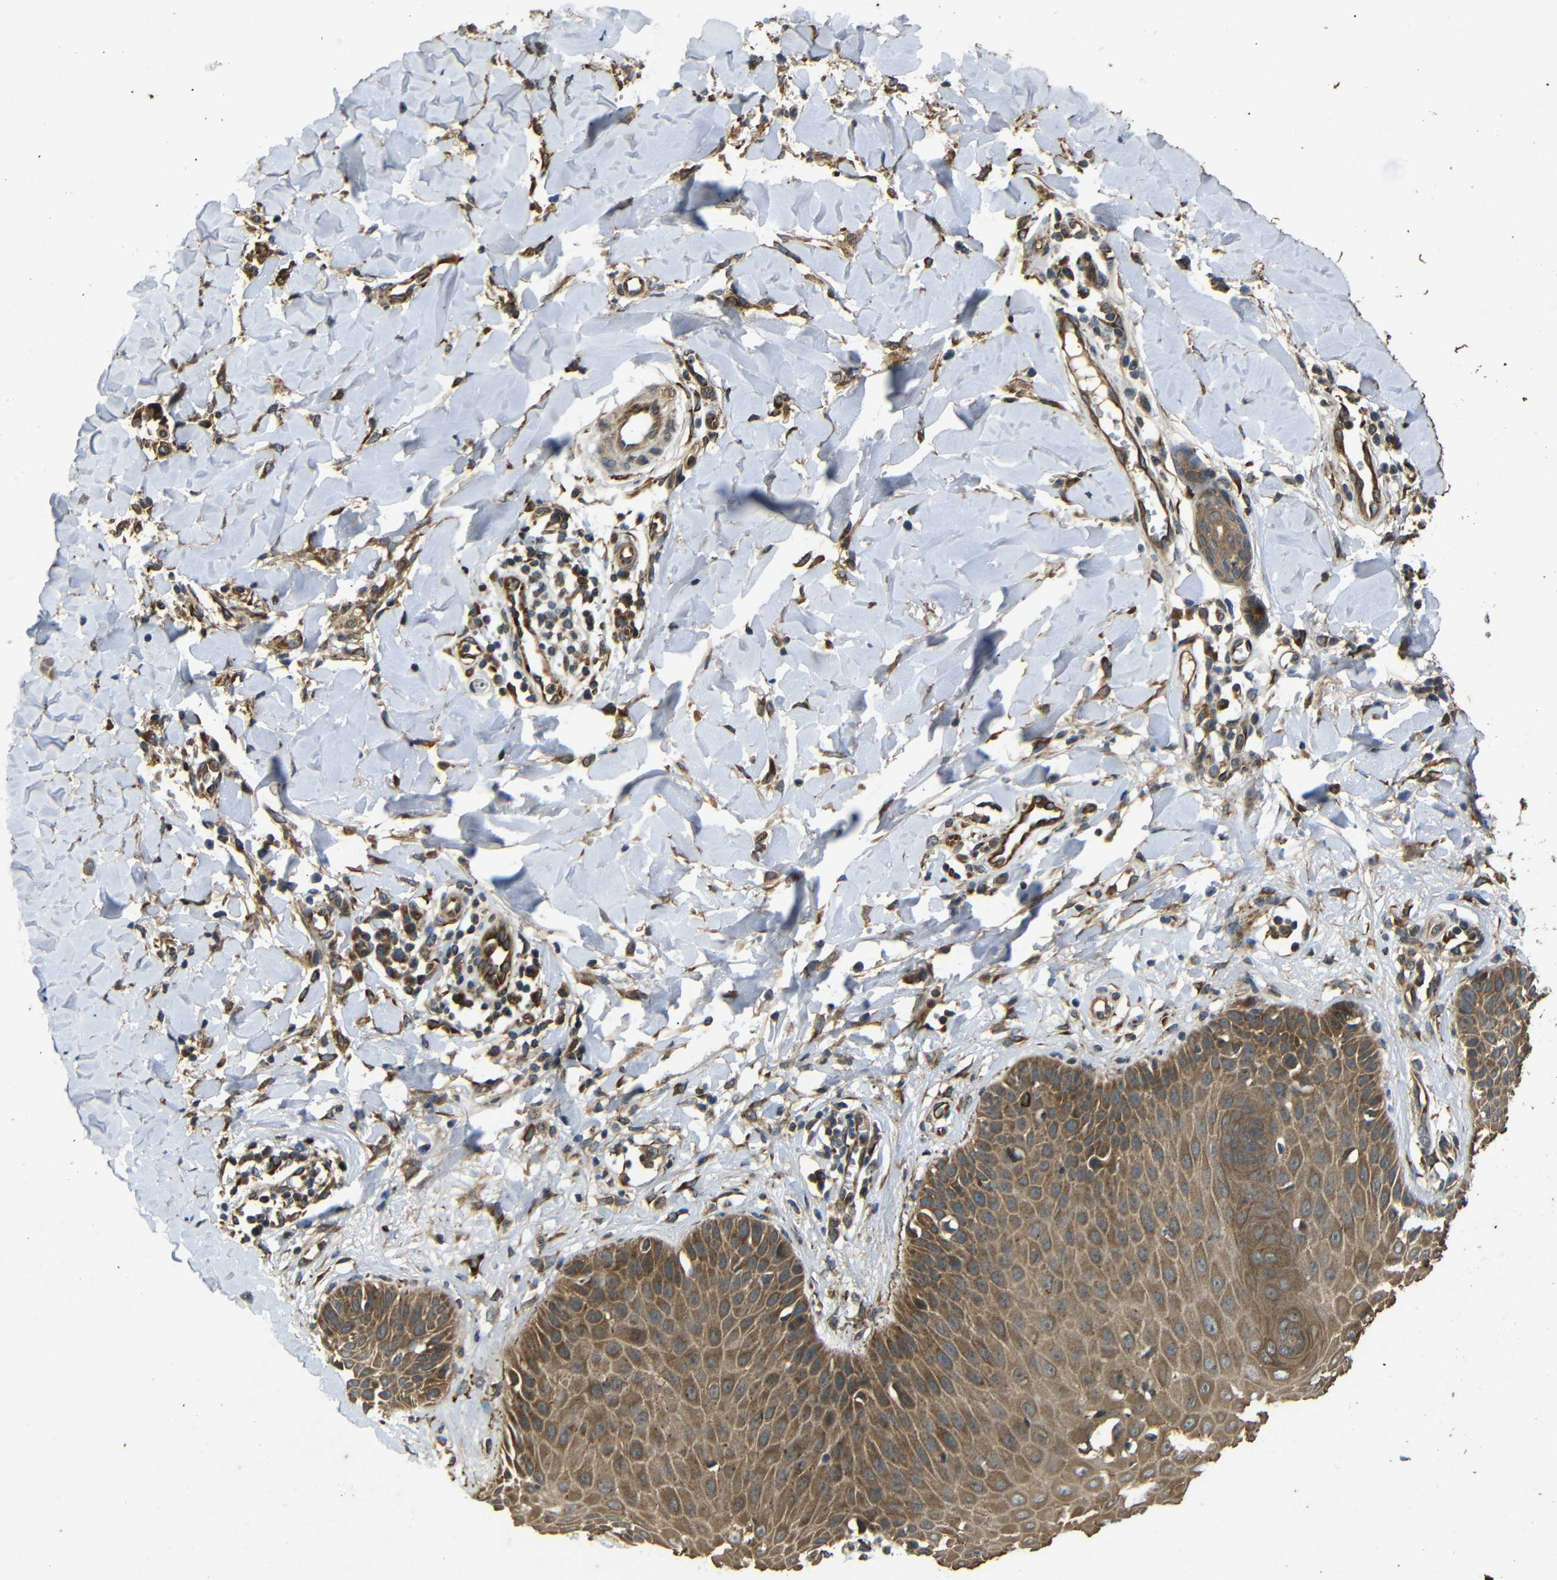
{"staining": {"intensity": "moderate", "quantity": ">75%", "location": "cytoplasmic/membranous"}, "tissue": "skin cancer", "cell_type": "Tumor cells", "image_type": "cancer", "snomed": [{"axis": "morphology", "description": "Squamous cell carcinoma, NOS"}, {"axis": "topography", "description": "Skin"}], "caption": "A high-resolution photomicrograph shows immunohistochemistry staining of skin cancer, which exhibits moderate cytoplasmic/membranous expression in approximately >75% of tumor cells.", "gene": "TRPC1", "patient": {"sex": "male", "age": 24}}